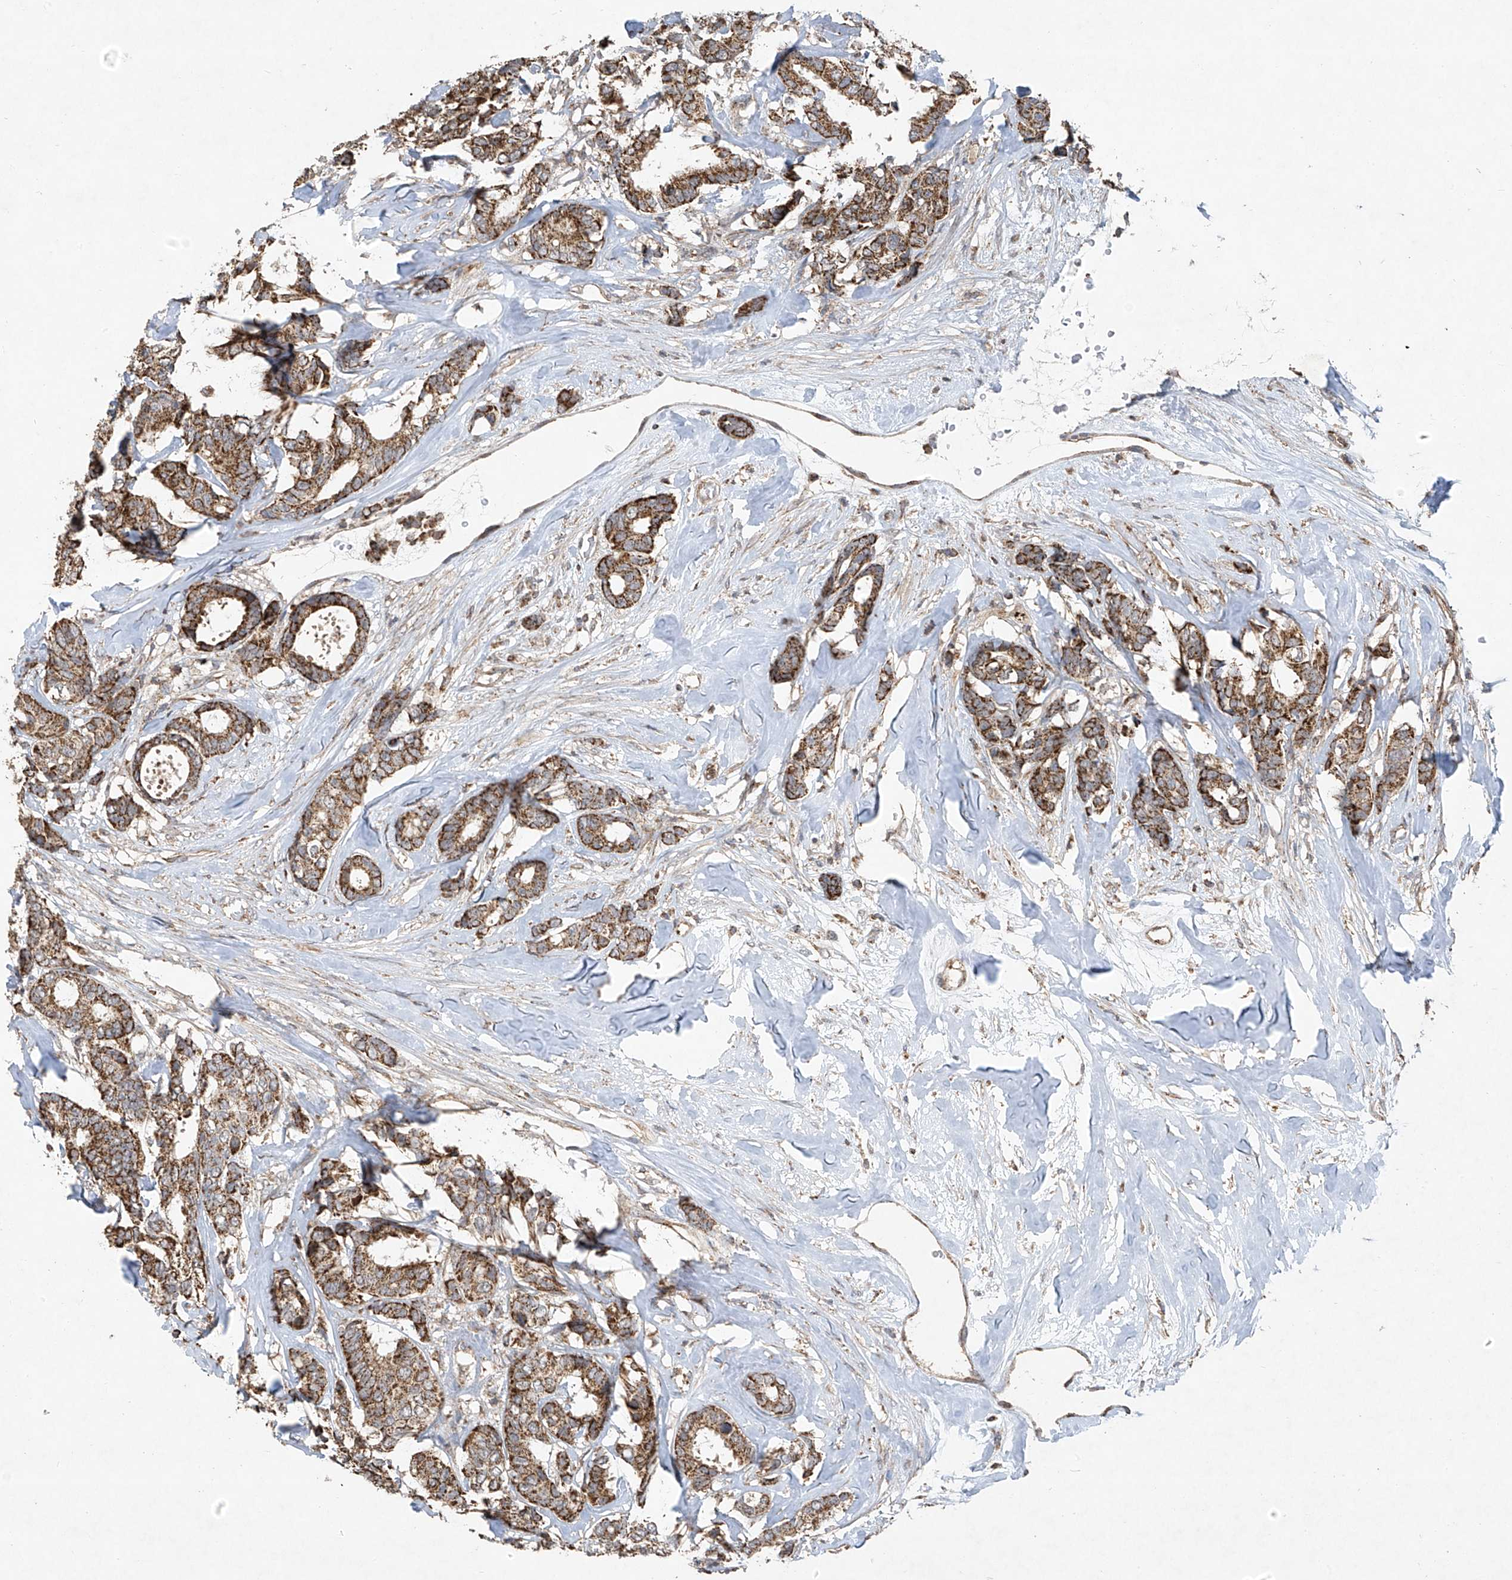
{"staining": {"intensity": "strong", "quantity": ">75%", "location": "cytoplasmic/membranous"}, "tissue": "breast cancer", "cell_type": "Tumor cells", "image_type": "cancer", "snomed": [{"axis": "morphology", "description": "Duct carcinoma"}, {"axis": "topography", "description": "Breast"}], "caption": "Protein staining of infiltrating ductal carcinoma (breast) tissue demonstrates strong cytoplasmic/membranous expression in about >75% of tumor cells. The staining was performed using DAB (3,3'-diaminobenzidine) to visualize the protein expression in brown, while the nuclei were stained in blue with hematoxylin (Magnification: 20x).", "gene": "UQCC1", "patient": {"sex": "female", "age": 87}}